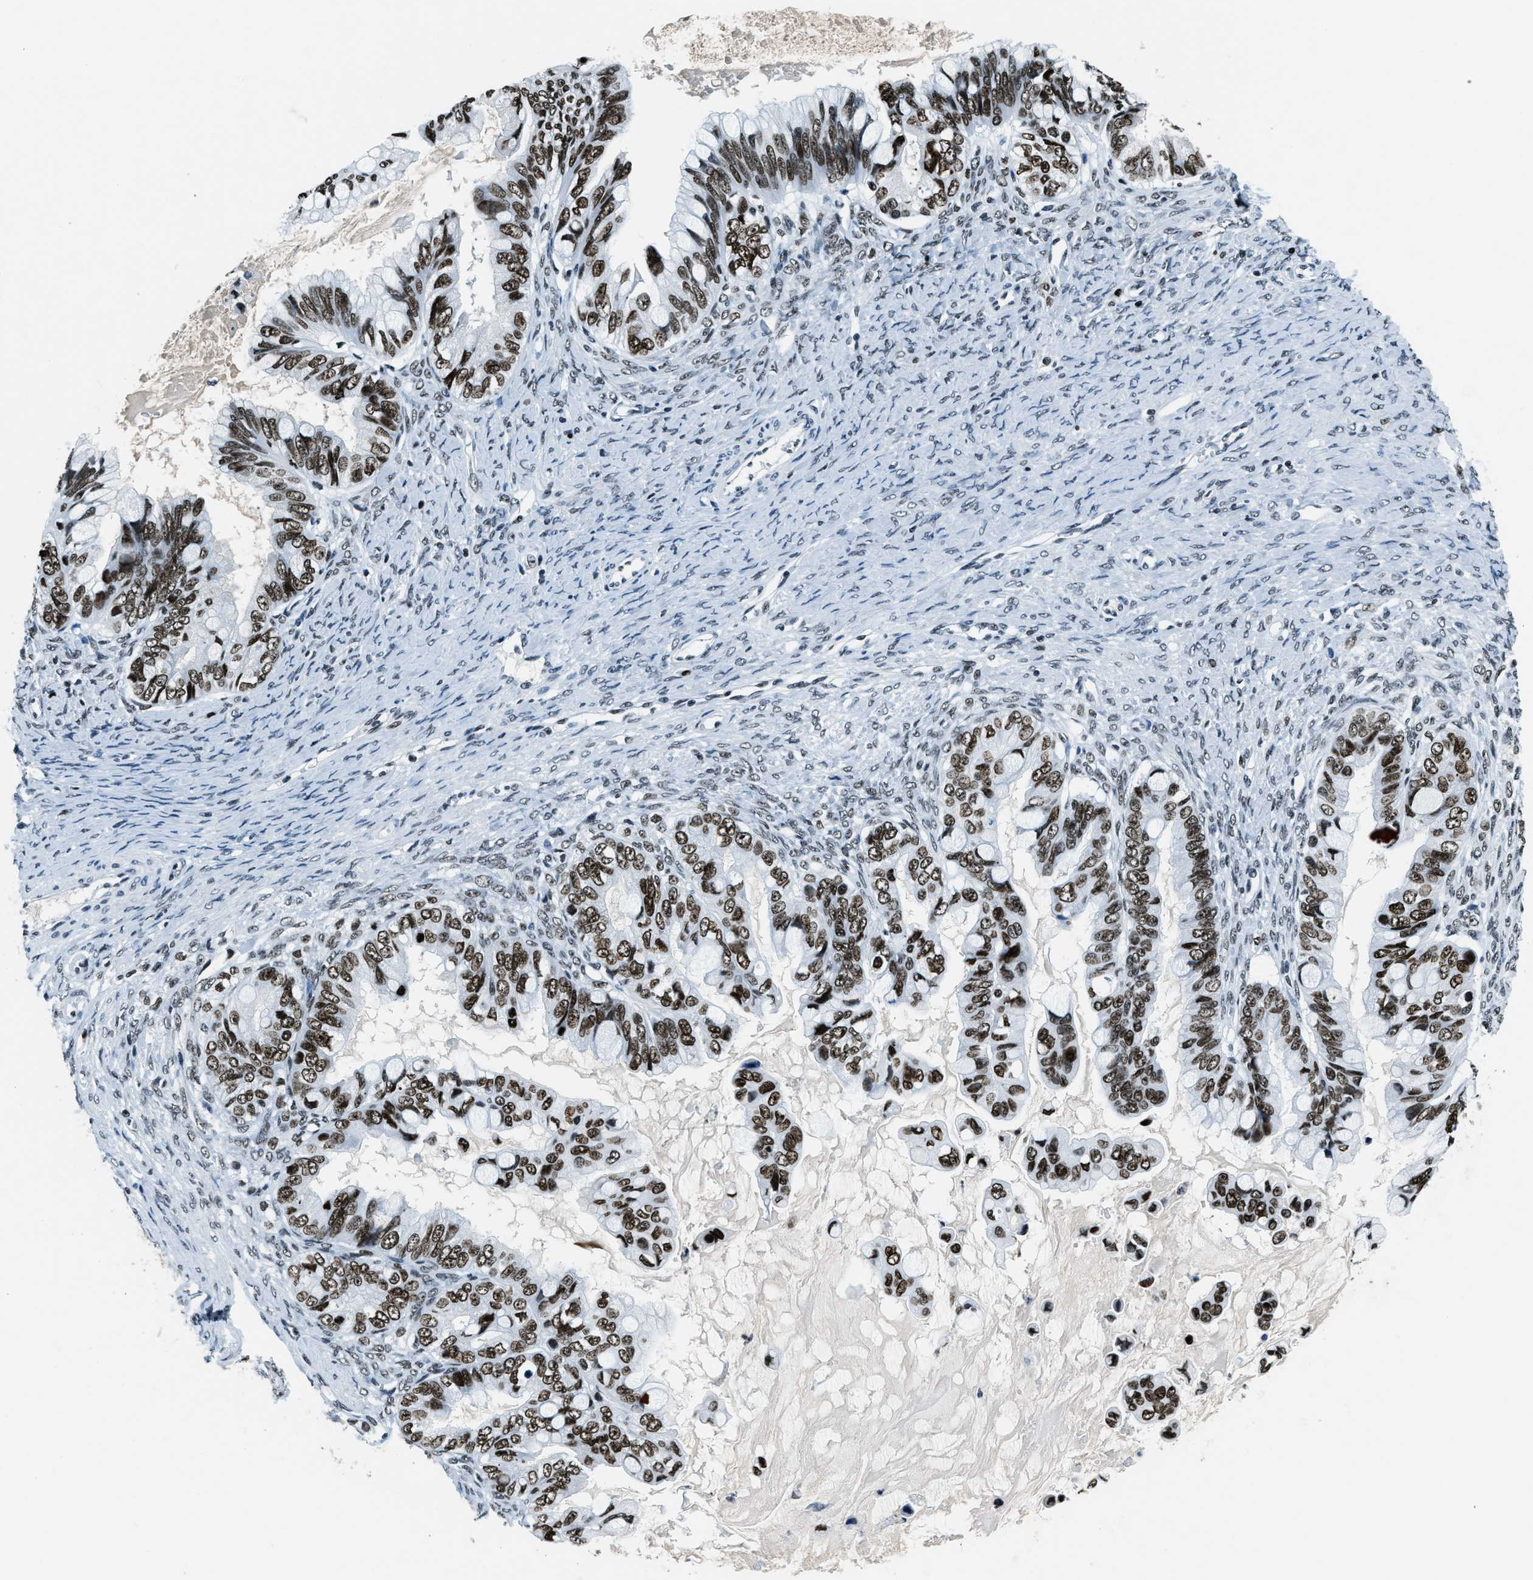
{"staining": {"intensity": "strong", "quantity": ">75%", "location": "nuclear"}, "tissue": "ovarian cancer", "cell_type": "Tumor cells", "image_type": "cancer", "snomed": [{"axis": "morphology", "description": "Cystadenocarcinoma, mucinous, NOS"}, {"axis": "topography", "description": "Ovary"}], "caption": "About >75% of tumor cells in ovarian cancer (mucinous cystadenocarcinoma) reveal strong nuclear protein positivity as visualized by brown immunohistochemical staining.", "gene": "TOP1", "patient": {"sex": "female", "age": 80}}